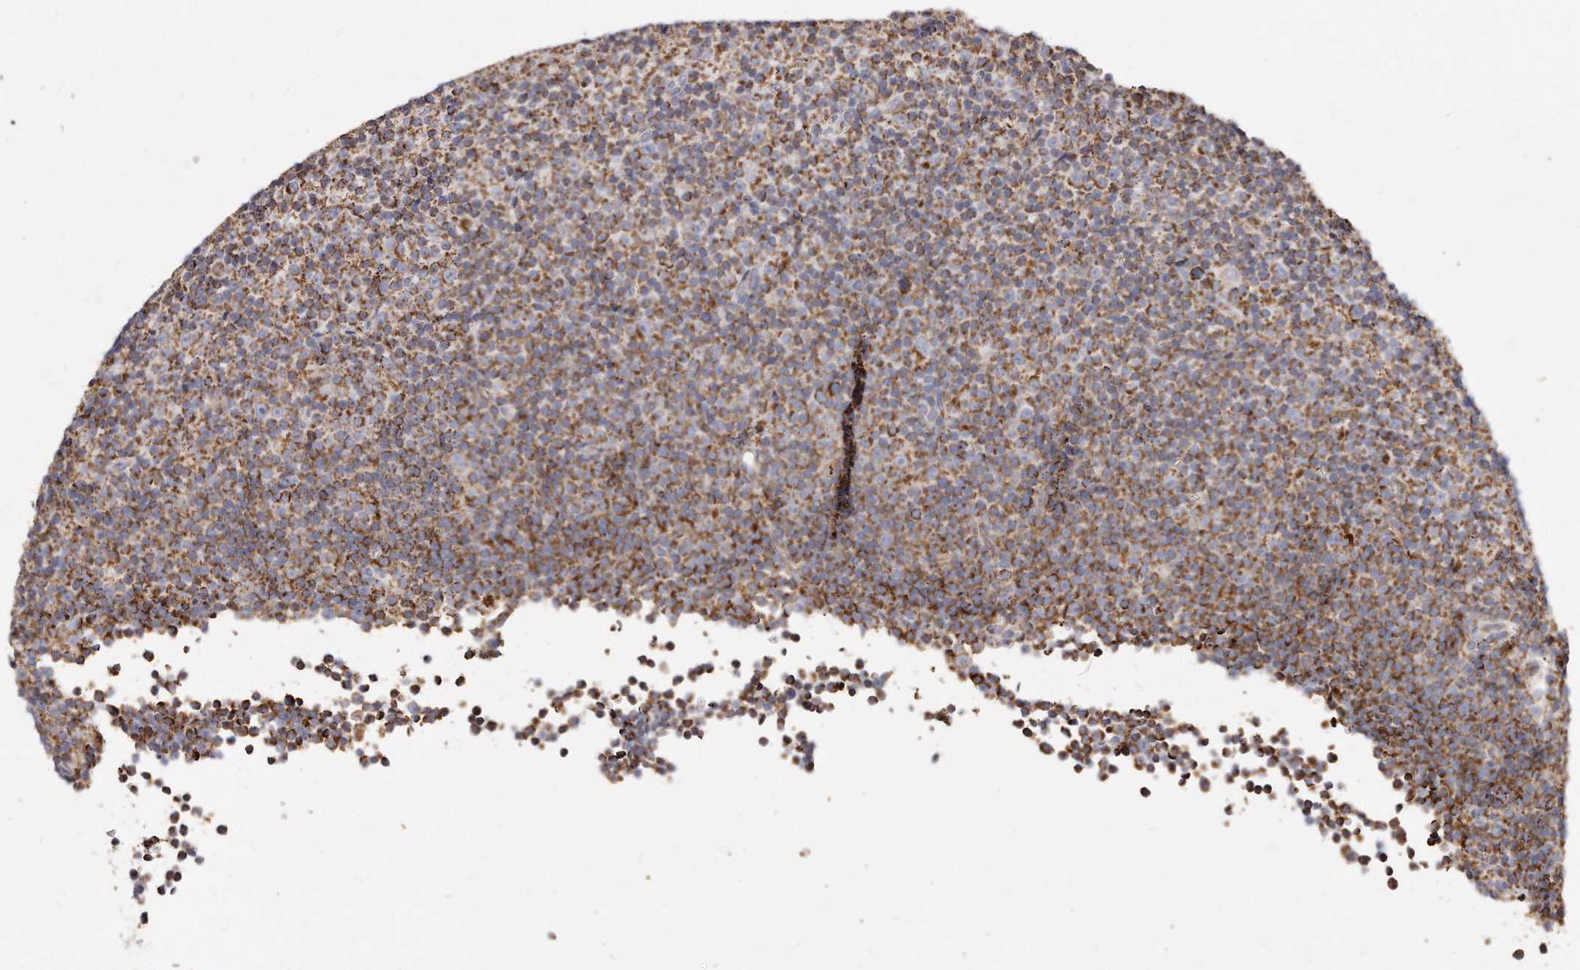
{"staining": {"intensity": "moderate", "quantity": ">75%", "location": "cytoplasmic/membranous"}, "tissue": "lymphoma", "cell_type": "Tumor cells", "image_type": "cancer", "snomed": [{"axis": "morphology", "description": "Malignant lymphoma, non-Hodgkin's type, Low grade"}, {"axis": "topography", "description": "Lymph node"}], "caption": "Low-grade malignant lymphoma, non-Hodgkin's type stained with a brown dye reveals moderate cytoplasmic/membranous positive staining in about >75% of tumor cells.", "gene": "RTKN", "patient": {"sex": "female", "age": 67}}